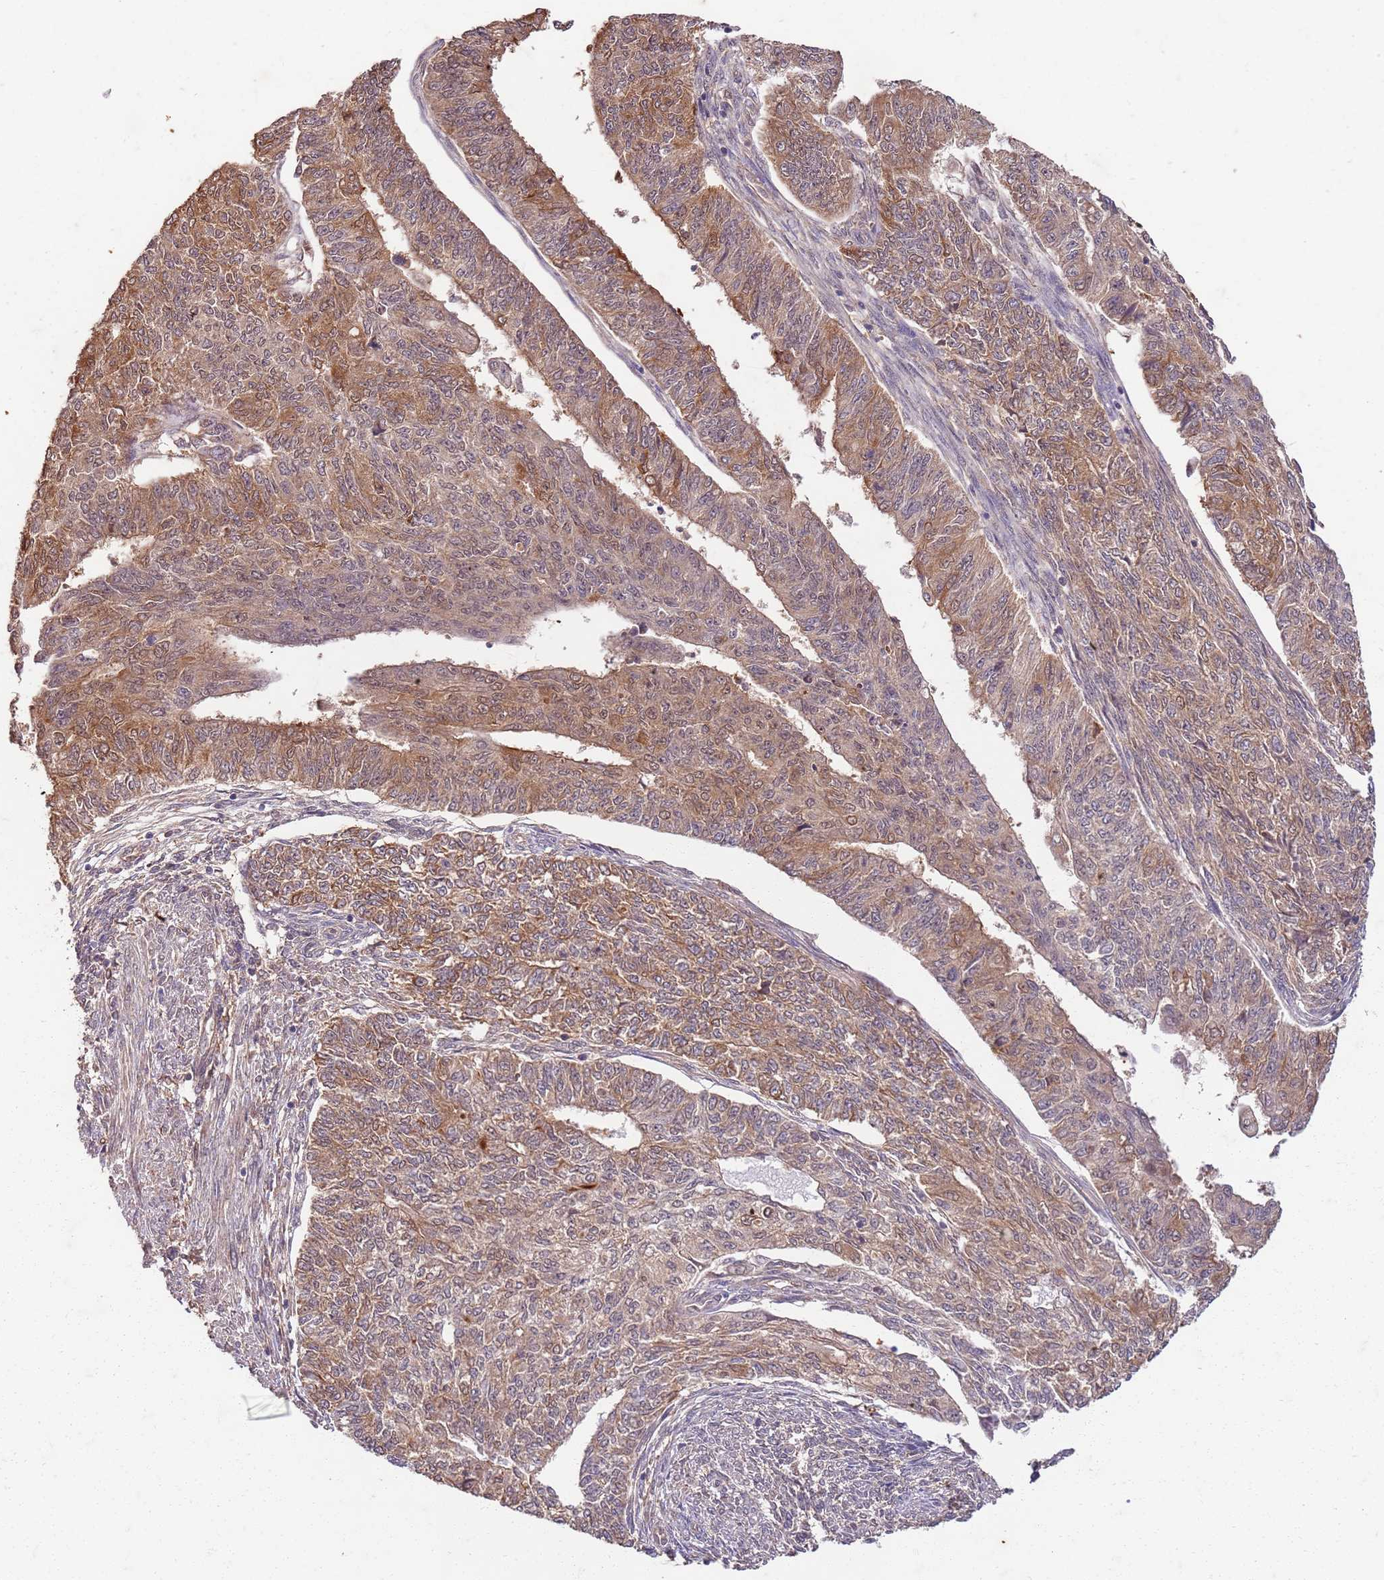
{"staining": {"intensity": "moderate", "quantity": "25%-75%", "location": "cytoplasmic/membranous"}, "tissue": "endometrial cancer", "cell_type": "Tumor cells", "image_type": "cancer", "snomed": [{"axis": "morphology", "description": "Adenocarcinoma, NOS"}, {"axis": "topography", "description": "Endometrium"}], "caption": "Protein staining shows moderate cytoplasmic/membranous positivity in about 25%-75% of tumor cells in endometrial cancer (adenocarcinoma). (DAB (3,3'-diaminobenzidine) = brown stain, brightfield microscopy at high magnification).", "gene": "UBE3A", "patient": {"sex": "female", "age": 32}}